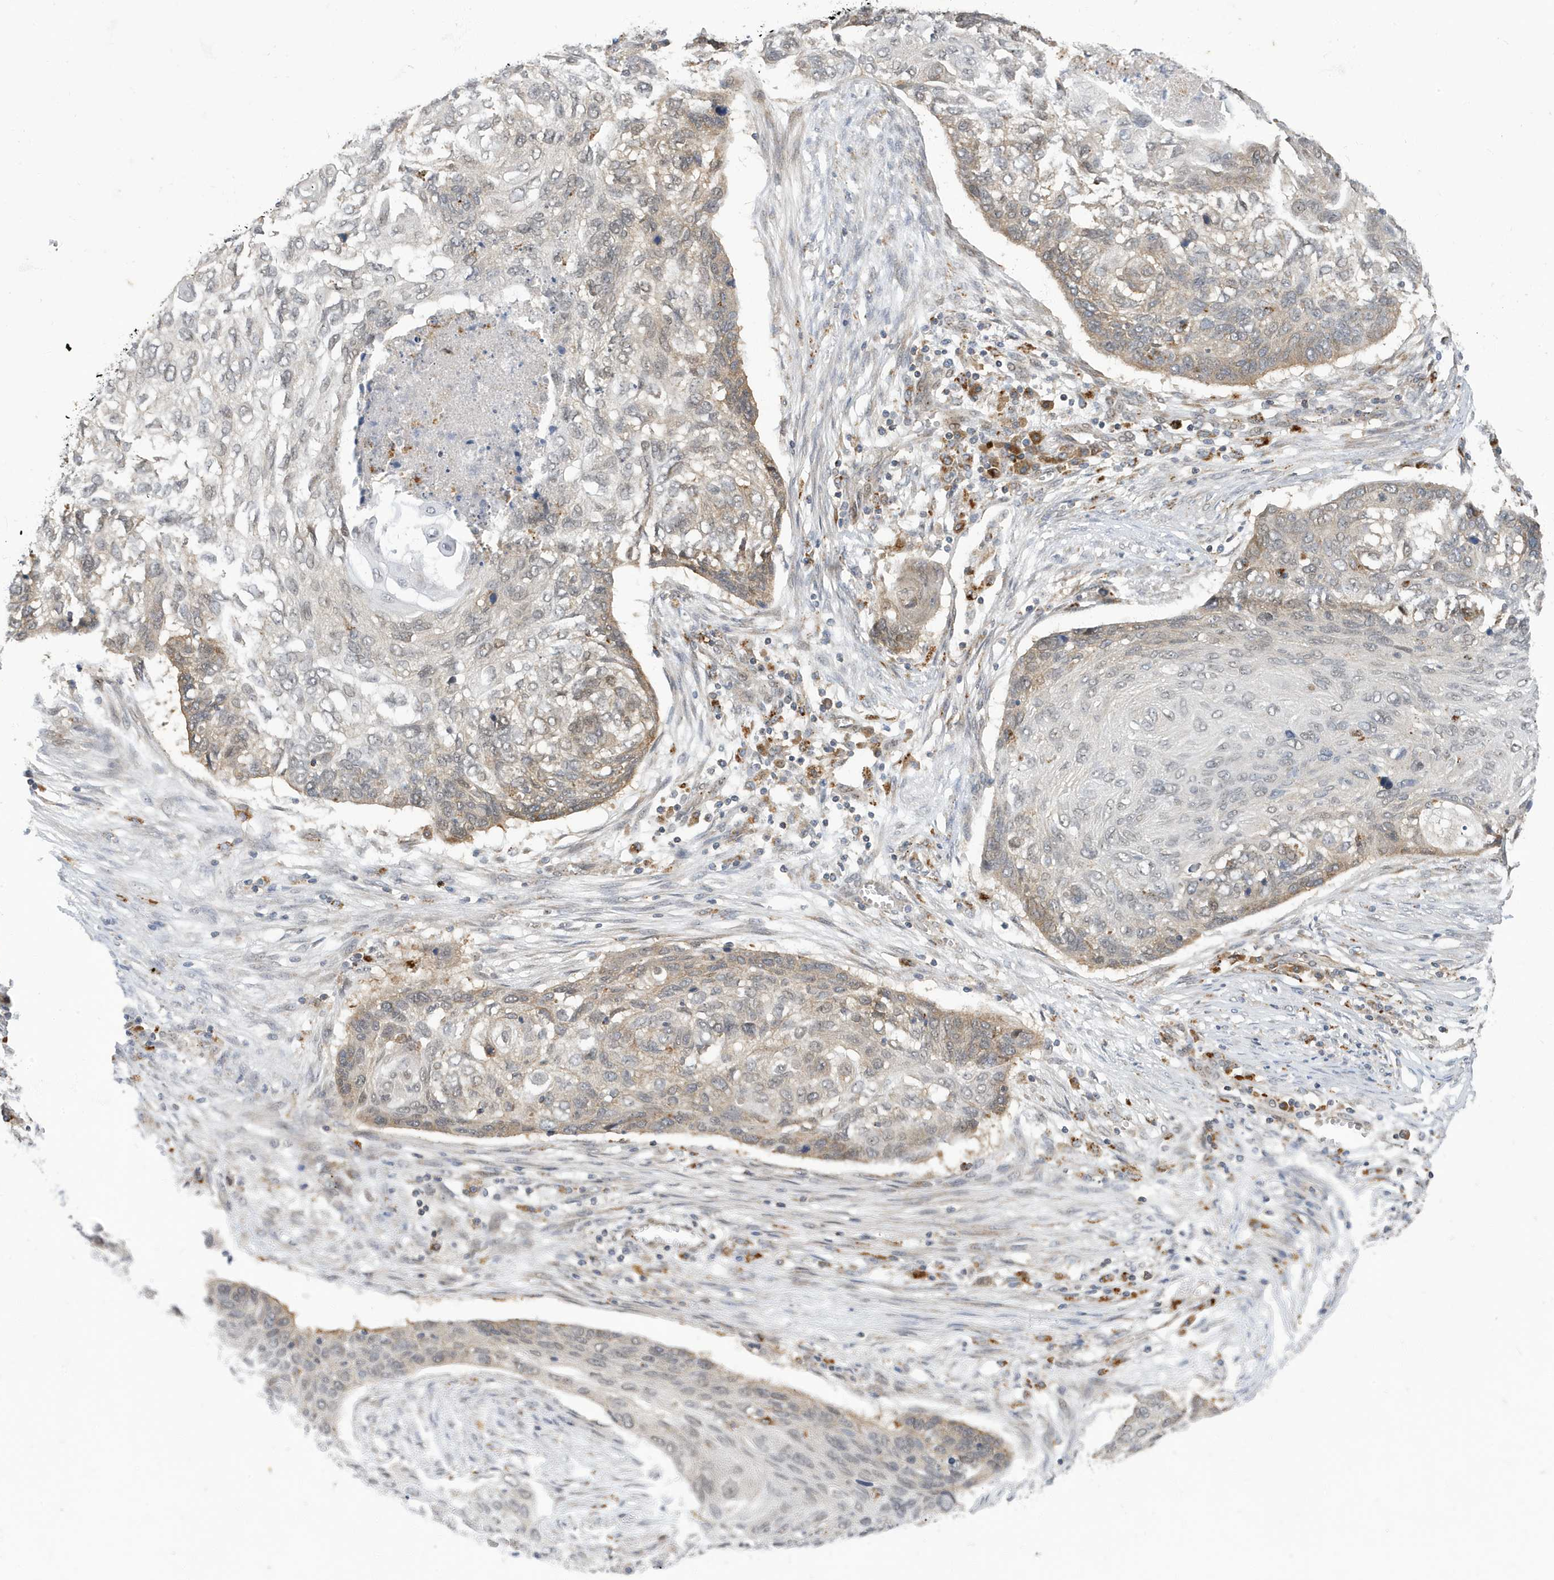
{"staining": {"intensity": "weak", "quantity": "25%-75%", "location": "cytoplasmic/membranous"}, "tissue": "lung cancer", "cell_type": "Tumor cells", "image_type": "cancer", "snomed": [{"axis": "morphology", "description": "Squamous cell carcinoma, NOS"}, {"axis": "topography", "description": "Lung"}], "caption": "Squamous cell carcinoma (lung) was stained to show a protein in brown. There is low levels of weak cytoplasmic/membranous staining in about 25%-75% of tumor cells. (DAB = brown stain, brightfield microscopy at high magnification).", "gene": "ZNF507", "patient": {"sex": "female", "age": 63}}